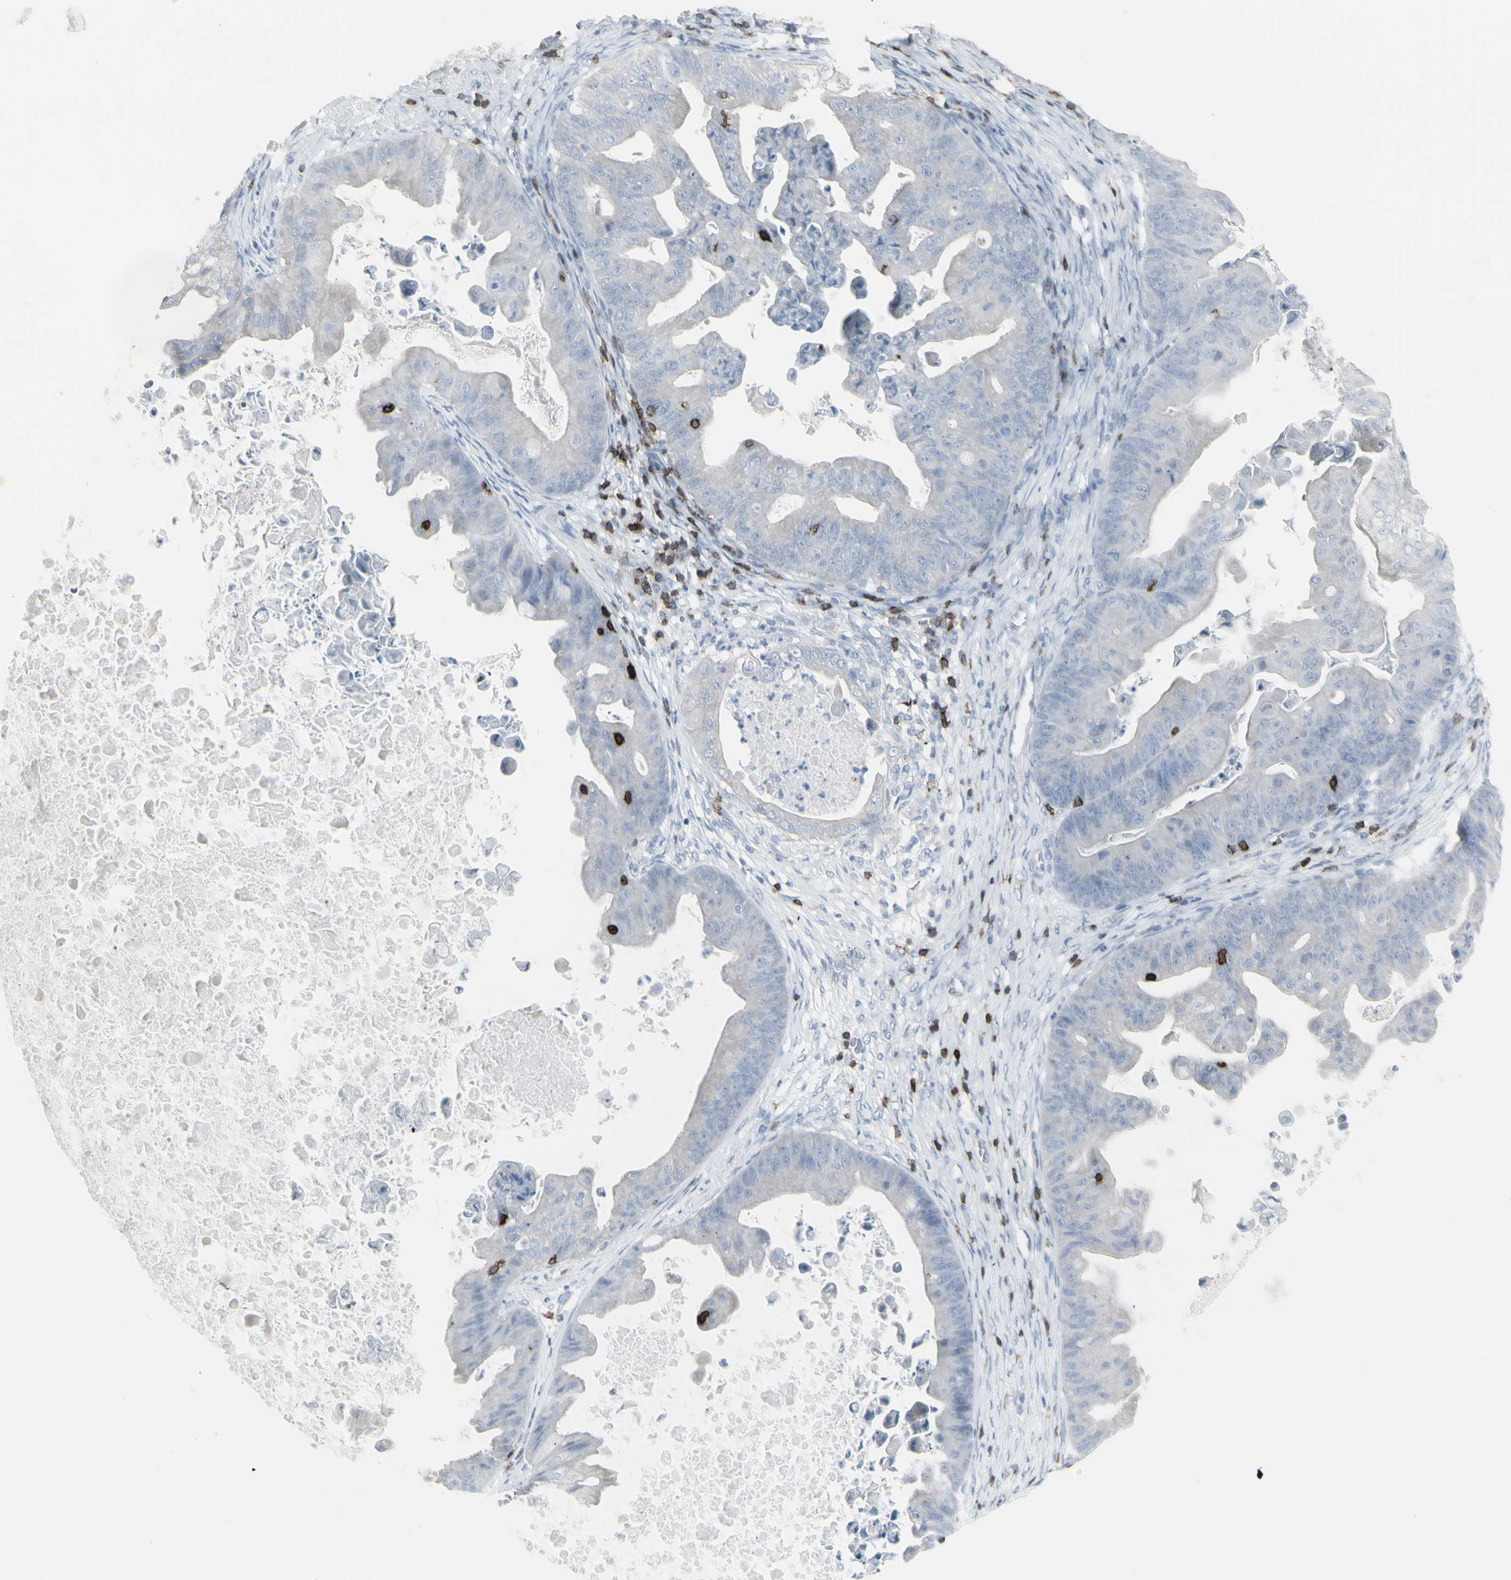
{"staining": {"intensity": "negative", "quantity": "none", "location": "none"}, "tissue": "ovarian cancer", "cell_type": "Tumor cells", "image_type": "cancer", "snomed": [{"axis": "morphology", "description": "Cystadenocarcinoma, mucinous, NOS"}, {"axis": "topography", "description": "Ovary"}], "caption": "The histopathology image exhibits no staining of tumor cells in ovarian mucinous cystadenocarcinoma.", "gene": "CD247", "patient": {"sex": "female", "age": 37}}